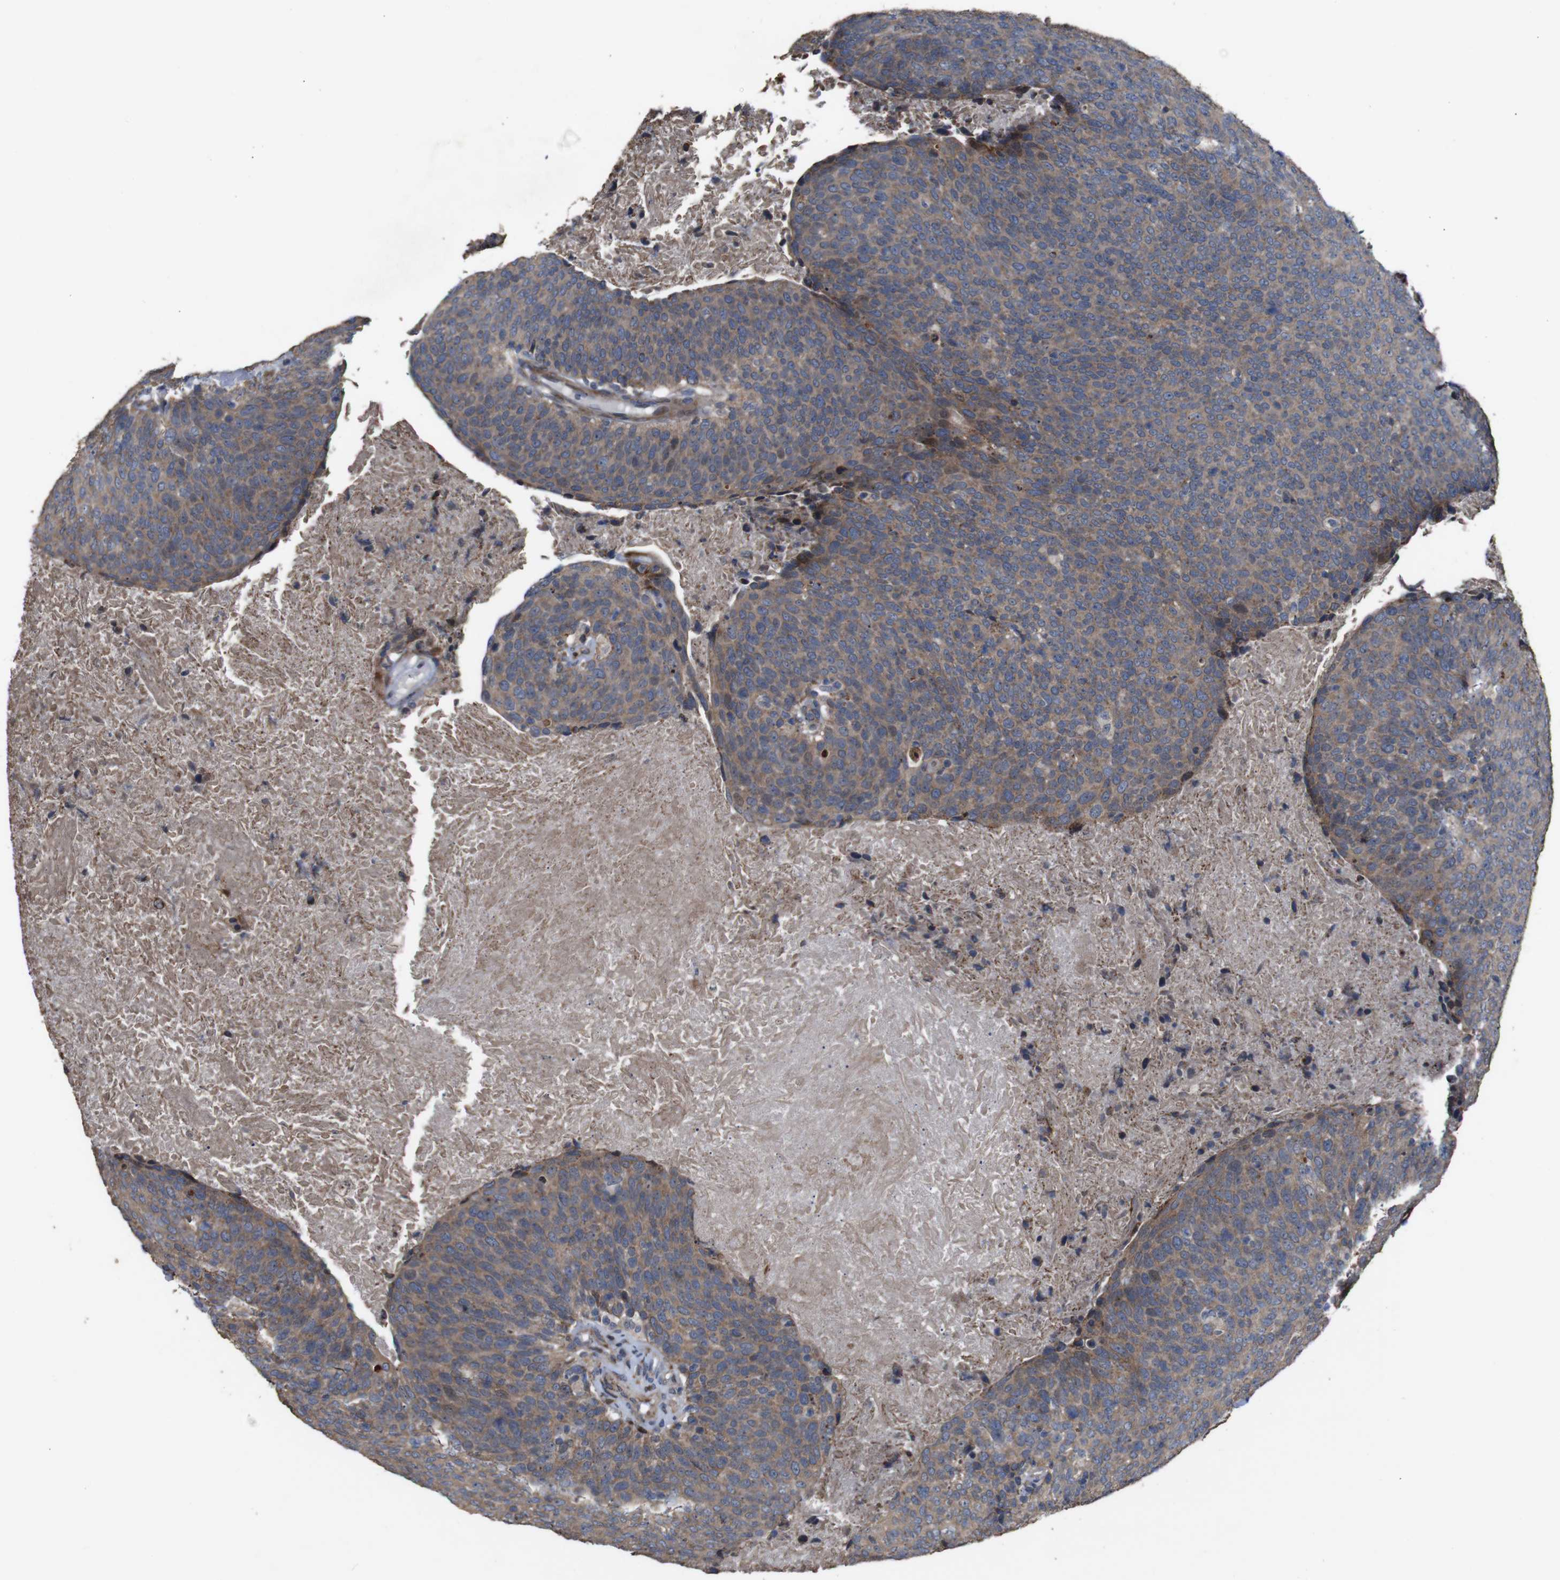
{"staining": {"intensity": "moderate", "quantity": ">75%", "location": "cytoplasmic/membranous"}, "tissue": "head and neck cancer", "cell_type": "Tumor cells", "image_type": "cancer", "snomed": [{"axis": "morphology", "description": "Squamous cell carcinoma, NOS"}, {"axis": "morphology", "description": "Squamous cell carcinoma, metastatic, NOS"}, {"axis": "topography", "description": "Lymph node"}, {"axis": "topography", "description": "Head-Neck"}], "caption": "Immunohistochemical staining of head and neck cancer (squamous cell carcinoma) shows medium levels of moderate cytoplasmic/membranous staining in approximately >75% of tumor cells.", "gene": "ATP7B", "patient": {"sex": "male", "age": 62}}